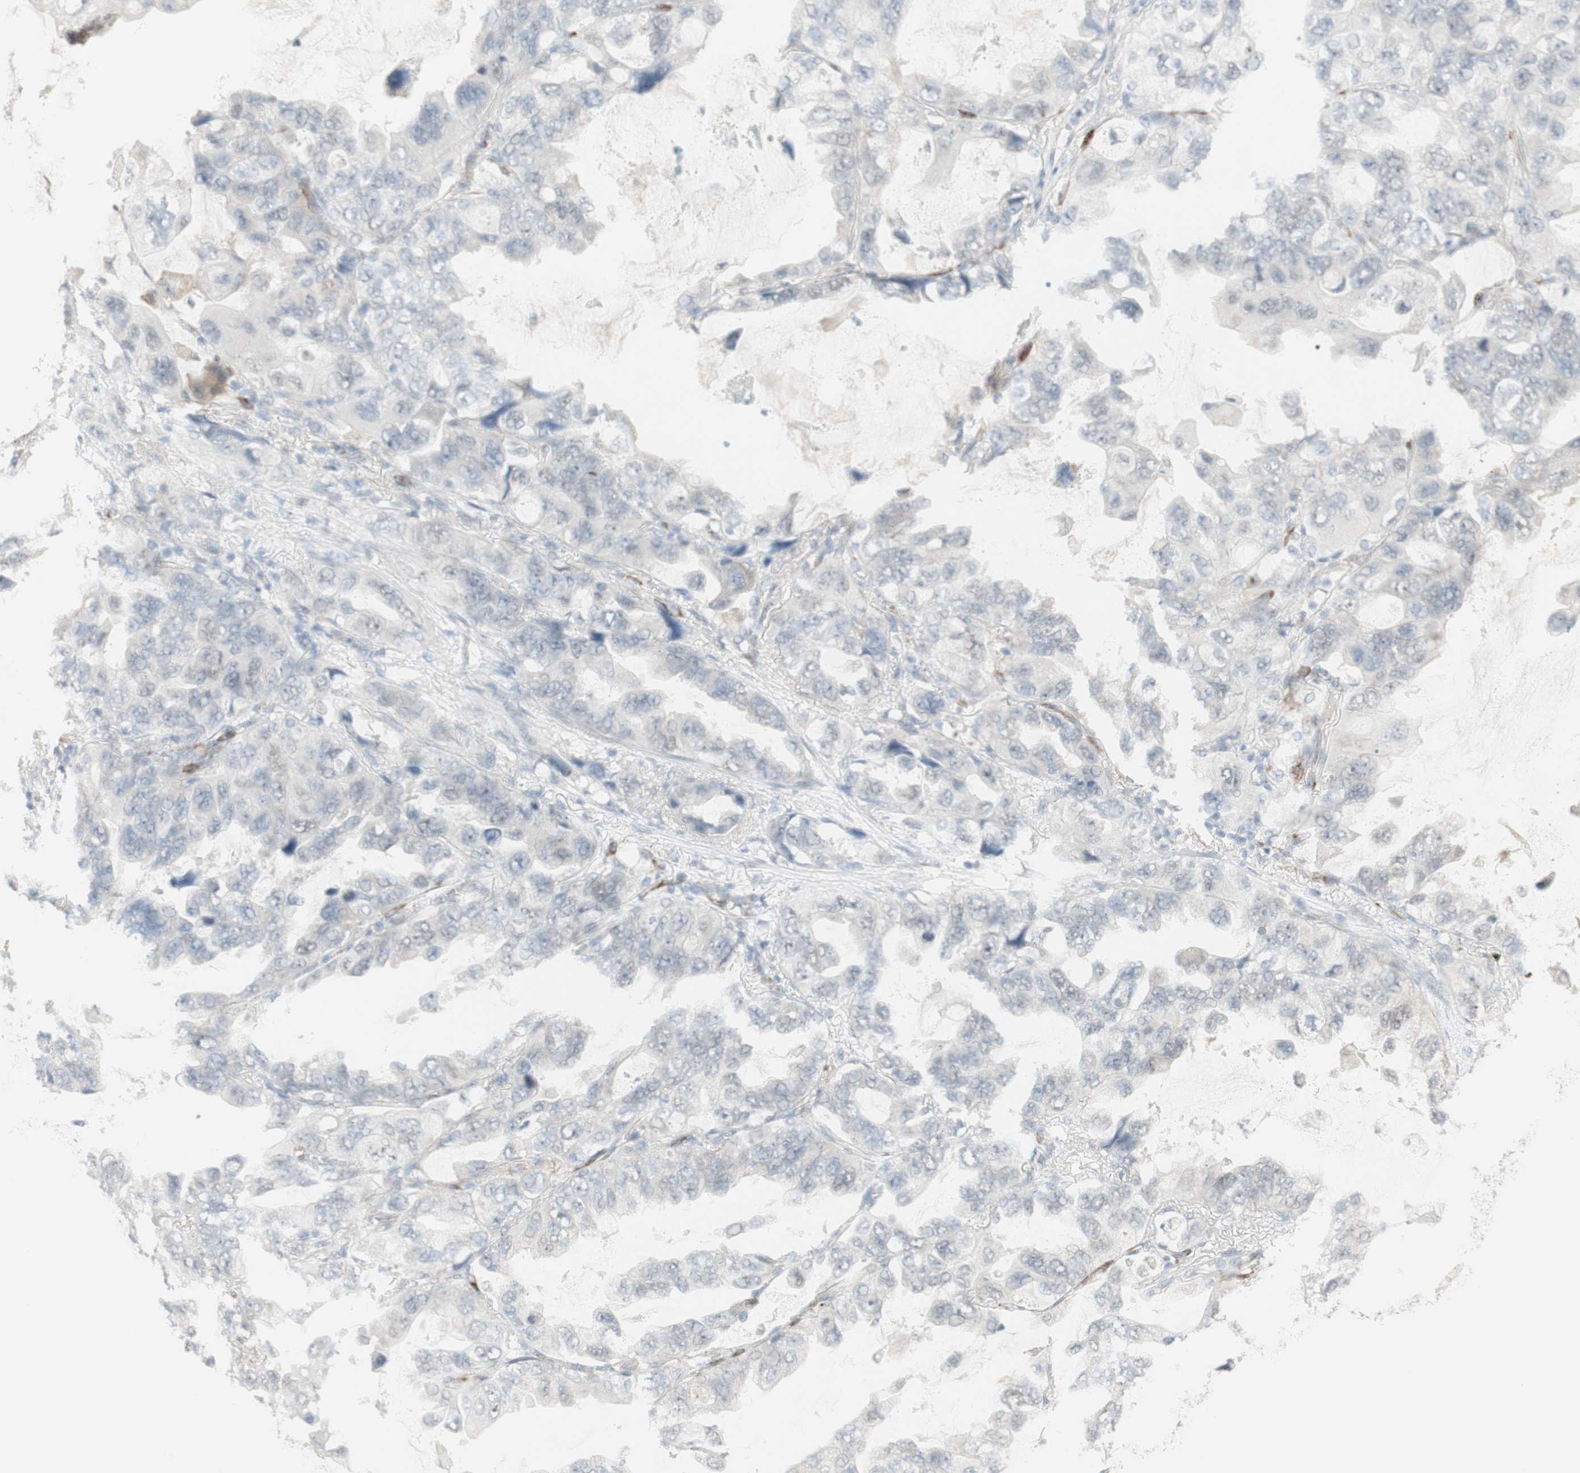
{"staining": {"intensity": "negative", "quantity": "none", "location": "none"}, "tissue": "lung cancer", "cell_type": "Tumor cells", "image_type": "cancer", "snomed": [{"axis": "morphology", "description": "Squamous cell carcinoma, NOS"}, {"axis": "topography", "description": "Lung"}], "caption": "This micrograph is of lung squamous cell carcinoma stained with IHC to label a protein in brown with the nuclei are counter-stained blue. There is no positivity in tumor cells.", "gene": "MUC3A", "patient": {"sex": "female", "age": 73}}